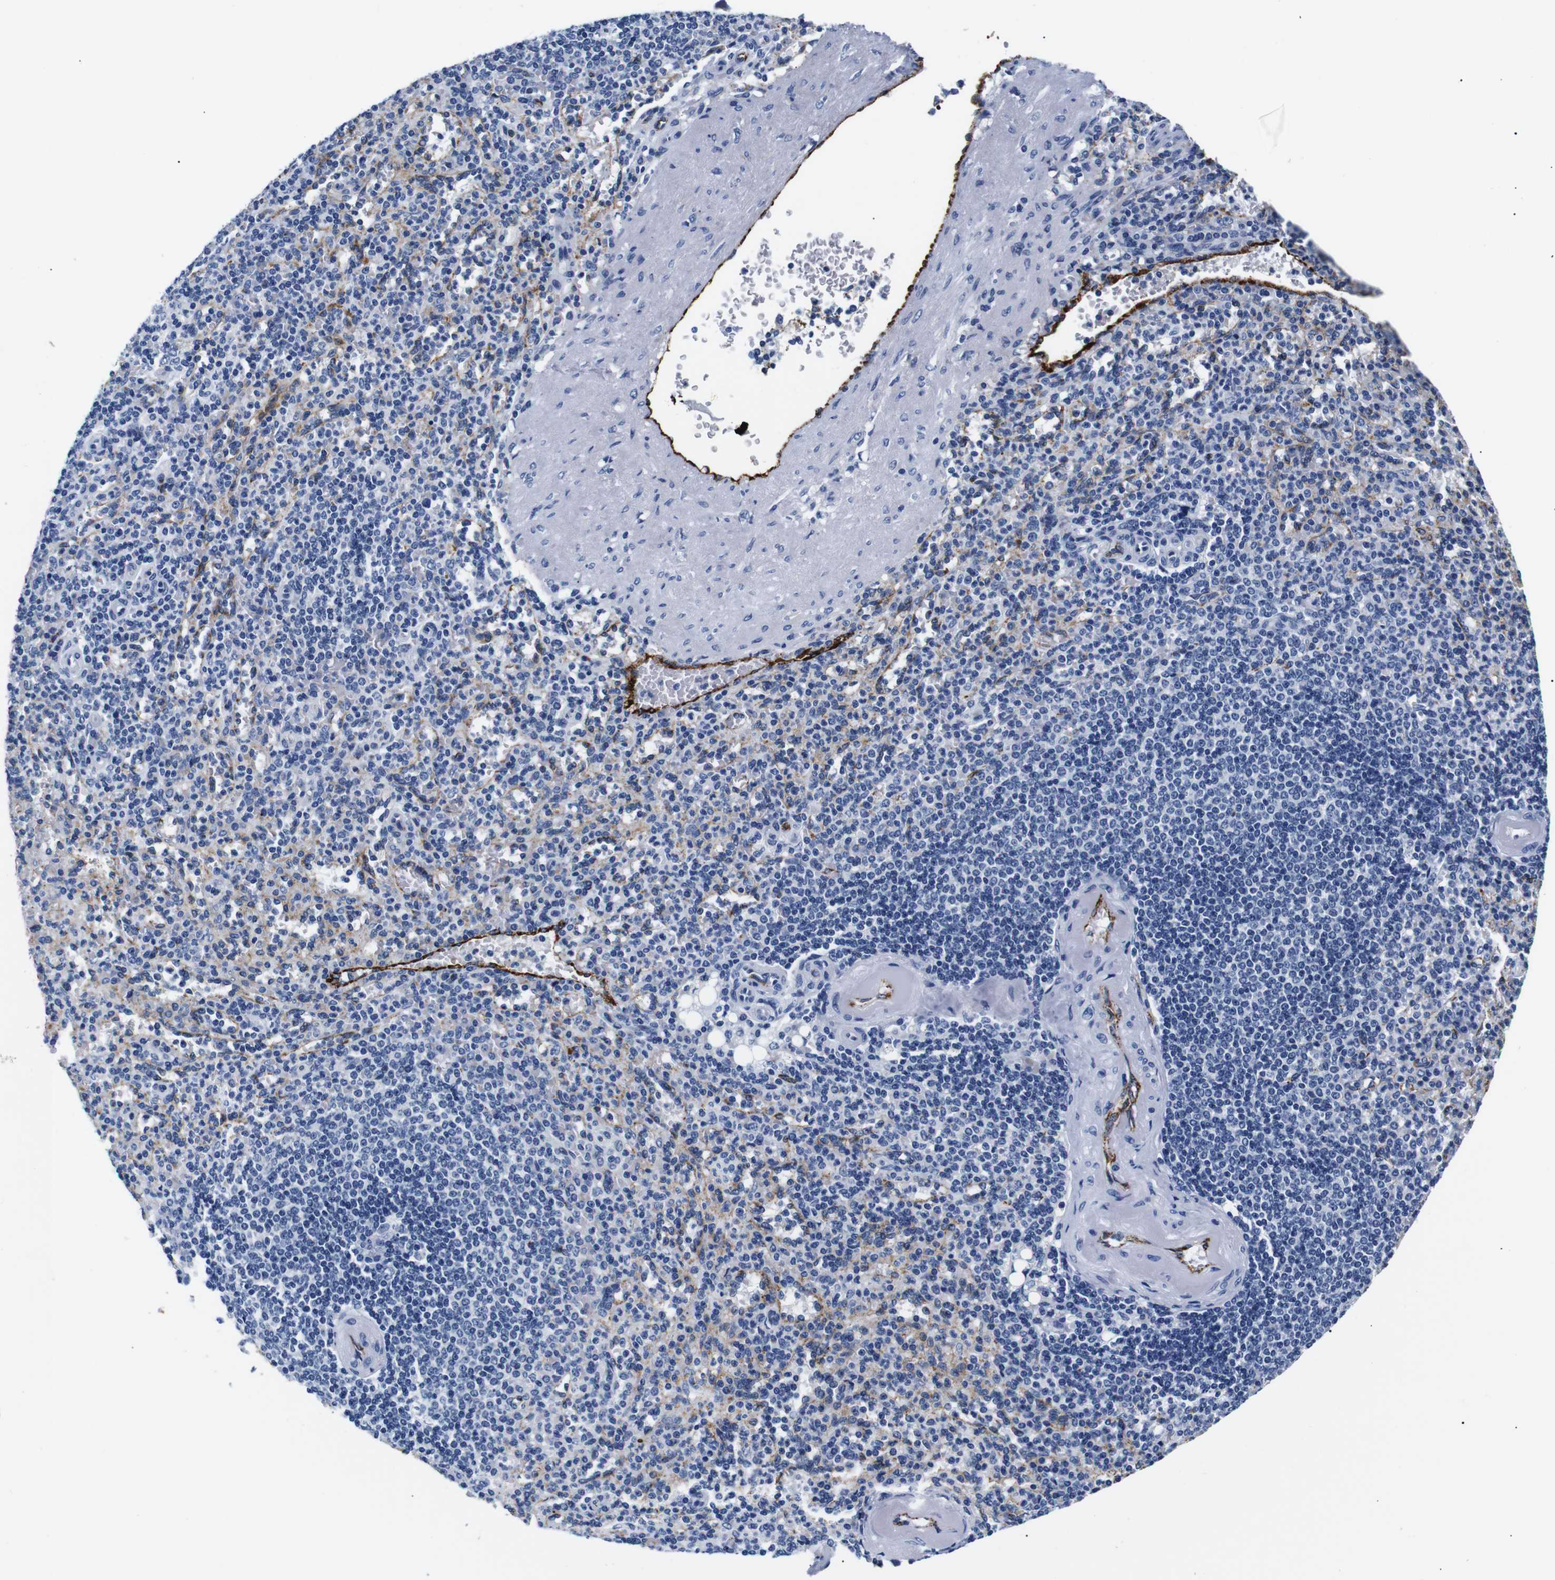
{"staining": {"intensity": "negative", "quantity": "none", "location": "none"}, "tissue": "spleen", "cell_type": "Cells in red pulp", "image_type": "normal", "snomed": [{"axis": "morphology", "description": "Normal tissue, NOS"}, {"axis": "topography", "description": "Spleen"}], "caption": "Immunohistochemistry (IHC) of normal human spleen displays no expression in cells in red pulp. Brightfield microscopy of immunohistochemistry (IHC) stained with DAB (3,3'-diaminobenzidine) (brown) and hematoxylin (blue), captured at high magnification.", "gene": "MUC4", "patient": {"sex": "female", "age": 74}}